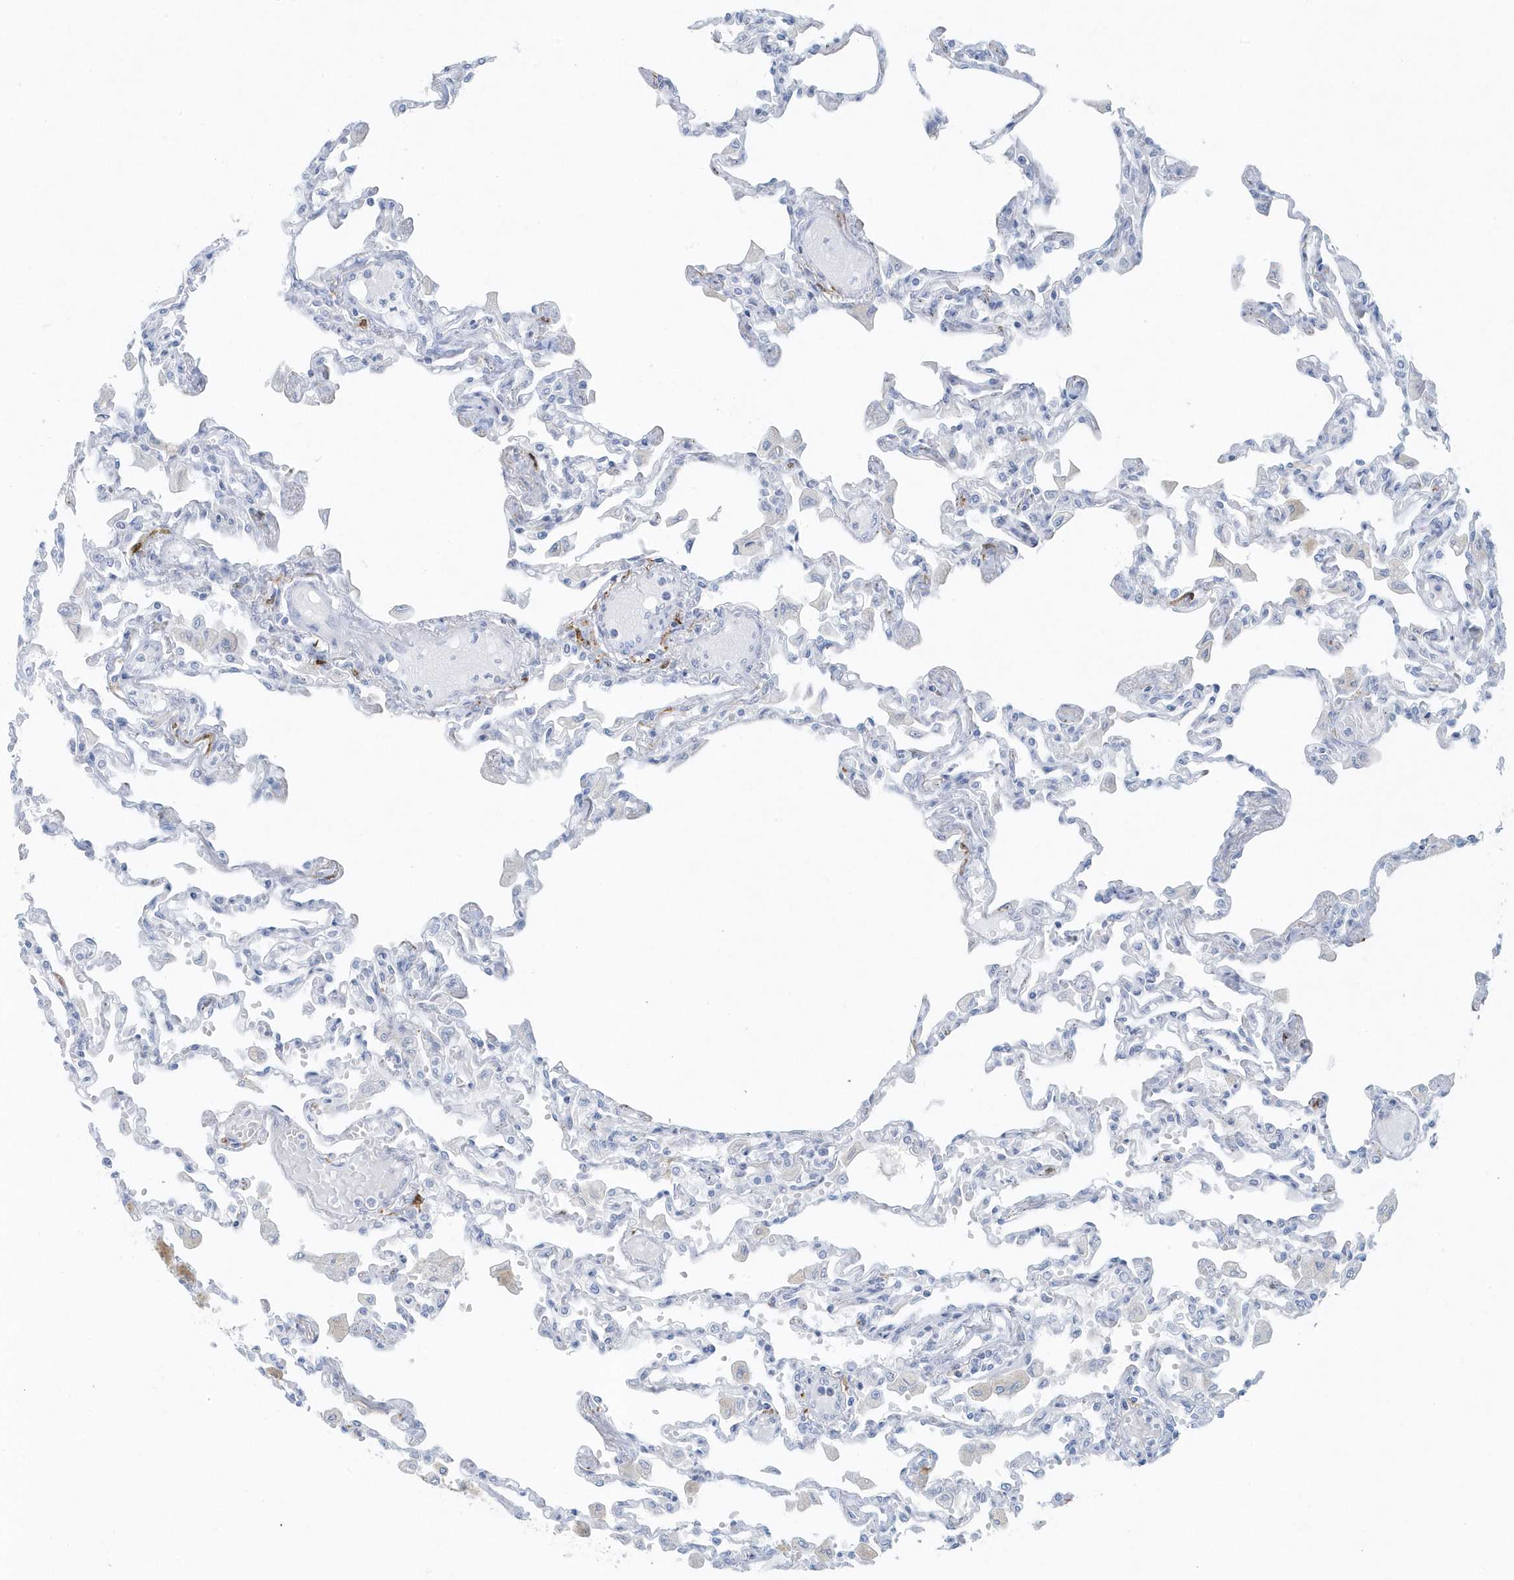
{"staining": {"intensity": "negative", "quantity": "none", "location": "none"}, "tissue": "lung", "cell_type": "Alveolar cells", "image_type": "normal", "snomed": [{"axis": "morphology", "description": "Normal tissue, NOS"}, {"axis": "topography", "description": "Bronchus"}, {"axis": "topography", "description": "Lung"}], "caption": "Lung was stained to show a protein in brown. There is no significant positivity in alveolar cells. (Brightfield microscopy of DAB immunohistochemistry at high magnification).", "gene": "FAM98A", "patient": {"sex": "female", "age": 49}}